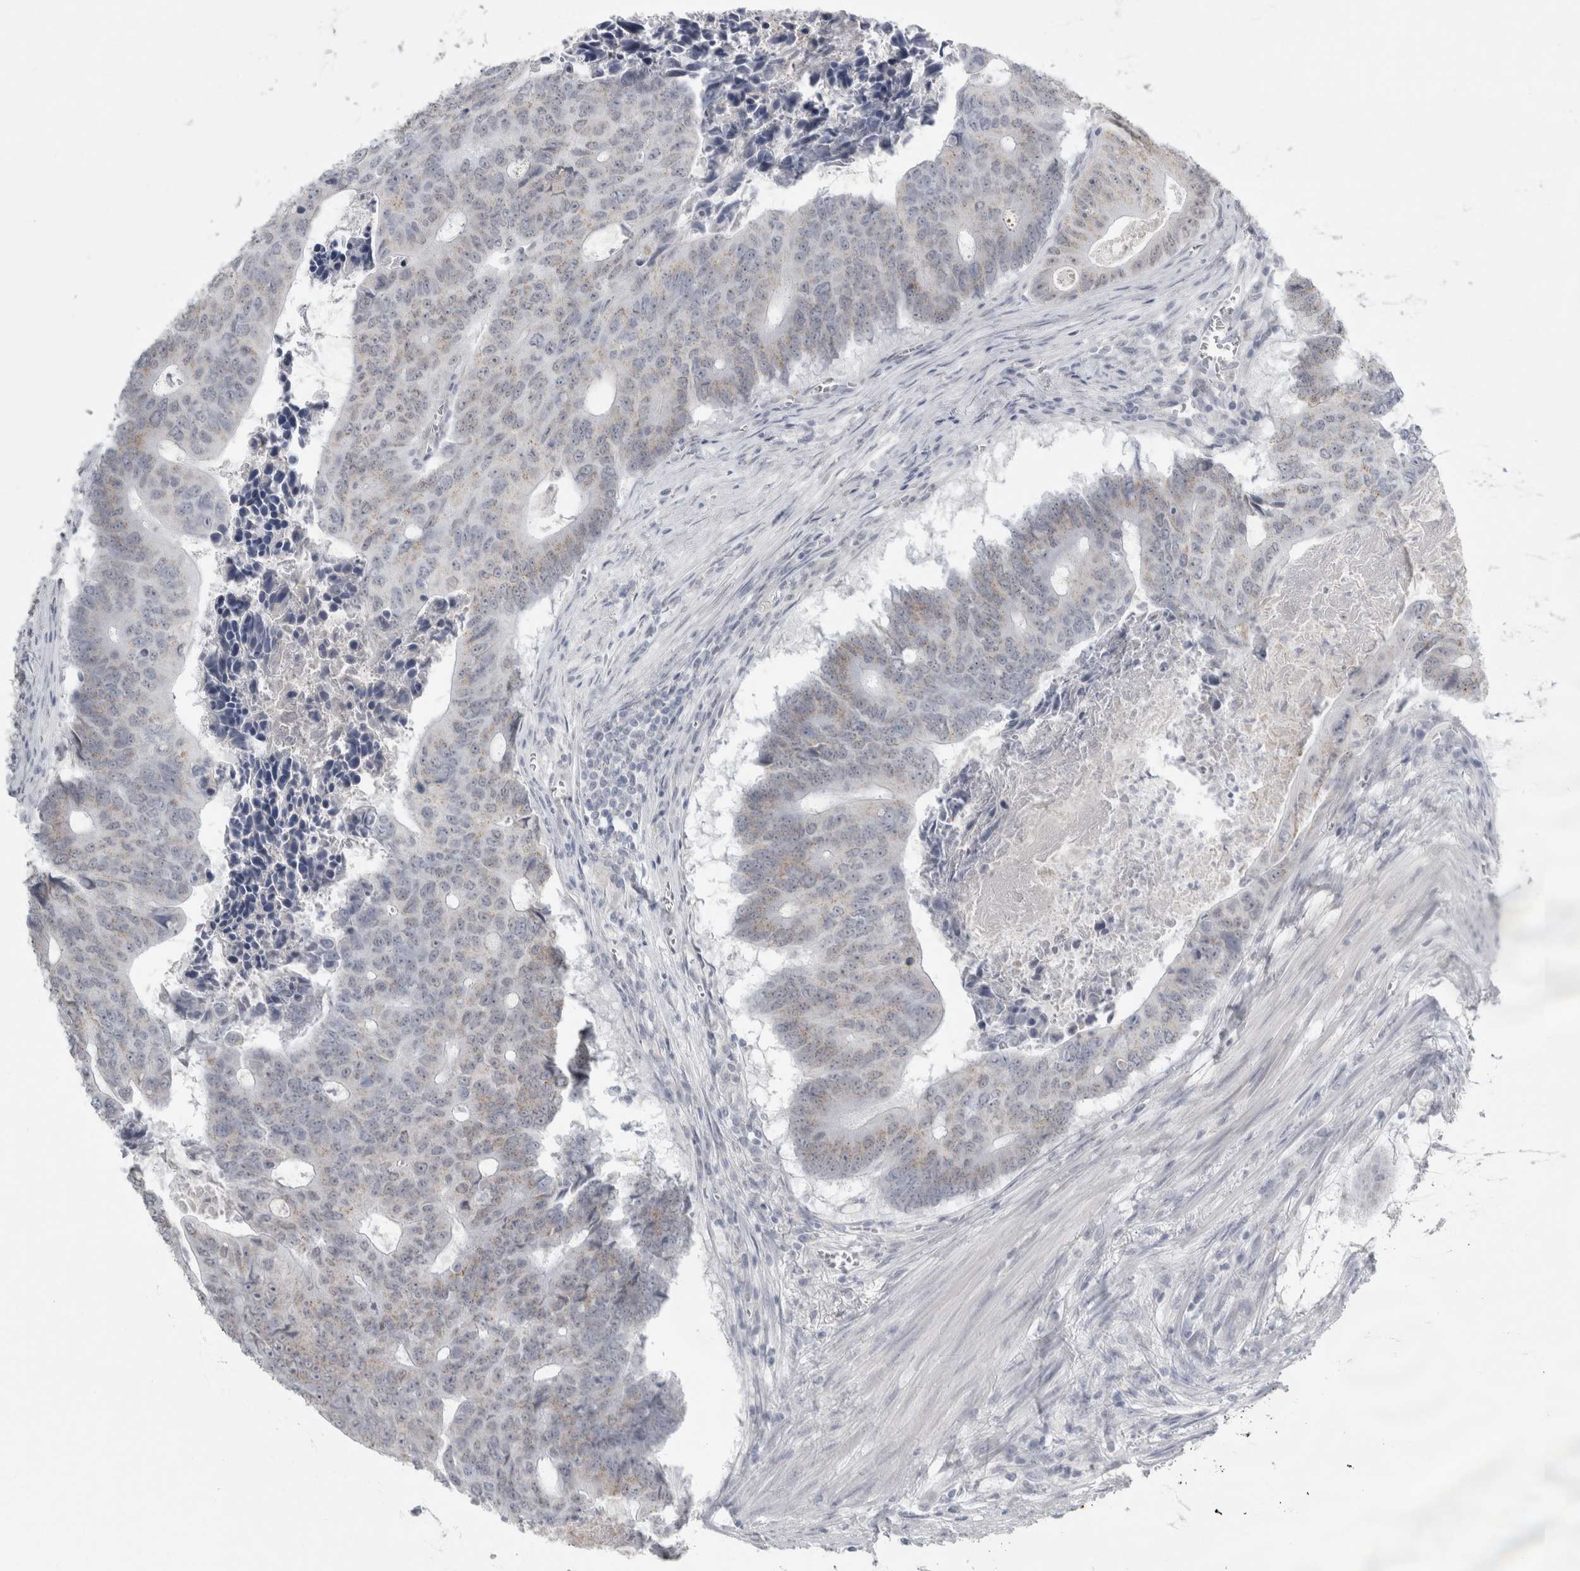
{"staining": {"intensity": "weak", "quantity": "25%-75%", "location": "cytoplasmic/membranous"}, "tissue": "colorectal cancer", "cell_type": "Tumor cells", "image_type": "cancer", "snomed": [{"axis": "morphology", "description": "Adenocarcinoma, NOS"}, {"axis": "topography", "description": "Colon"}], "caption": "Immunohistochemical staining of human colorectal adenocarcinoma displays low levels of weak cytoplasmic/membranous protein positivity in approximately 25%-75% of tumor cells.", "gene": "PLIN1", "patient": {"sex": "male", "age": 87}}